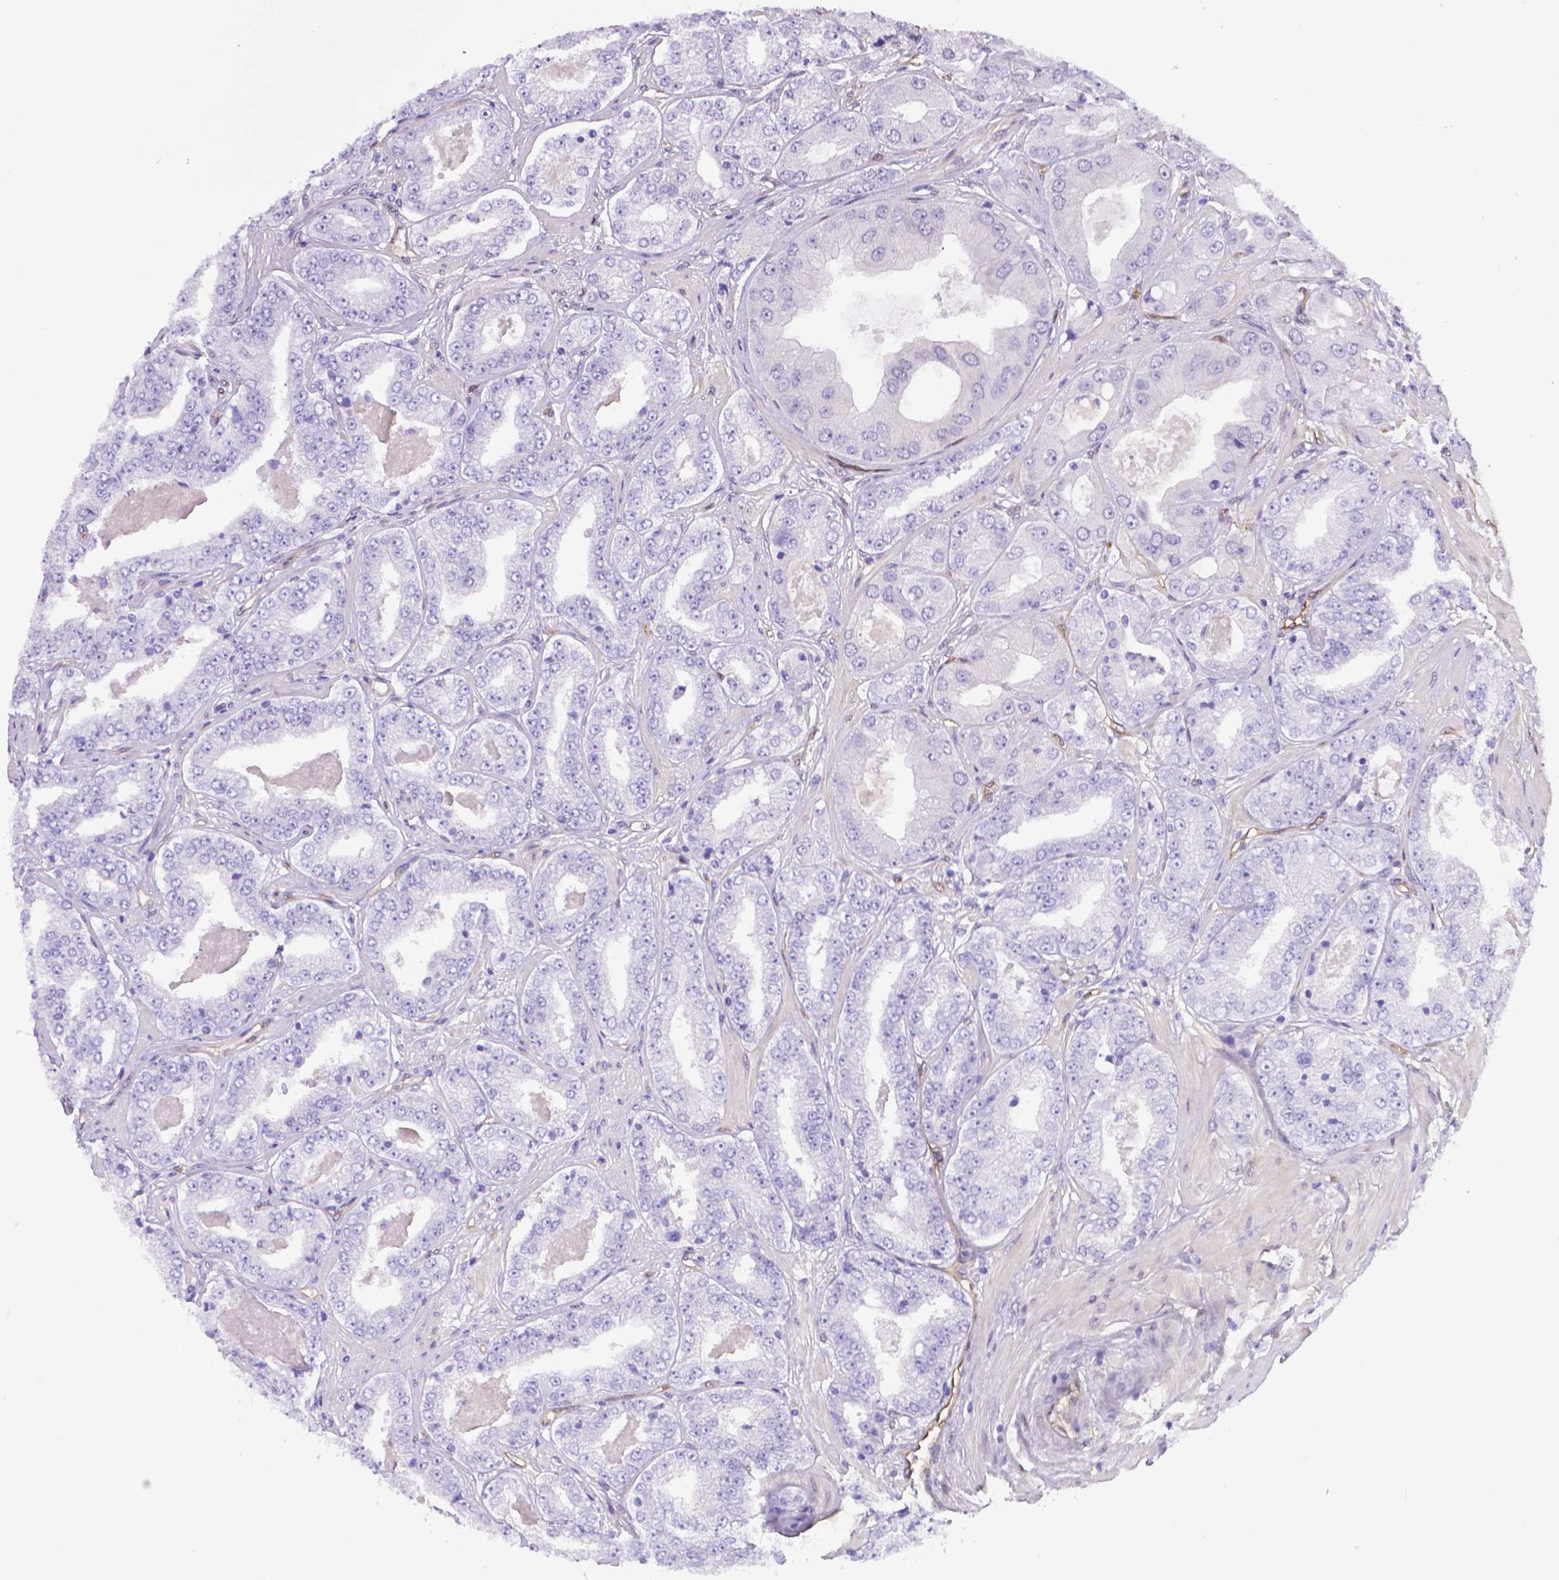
{"staining": {"intensity": "negative", "quantity": "none", "location": "none"}, "tissue": "prostate cancer", "cell_type": "Tumor cells", "image_type": "cancer", "snomed": [{"axis": "morphology", "description": "Adenocarcinoma, Low grade"}, {"axis": "topography", "description": "Prostate"}], "caption": "IHC micrograph of low-grade adenocarcinoma (prostate) stained for a protein (brown), which shows no staining in tumor cells. Nuclei are stained in blue.", "gene": "CLIC4", "patient": {"sex": "male", "age": 60}}